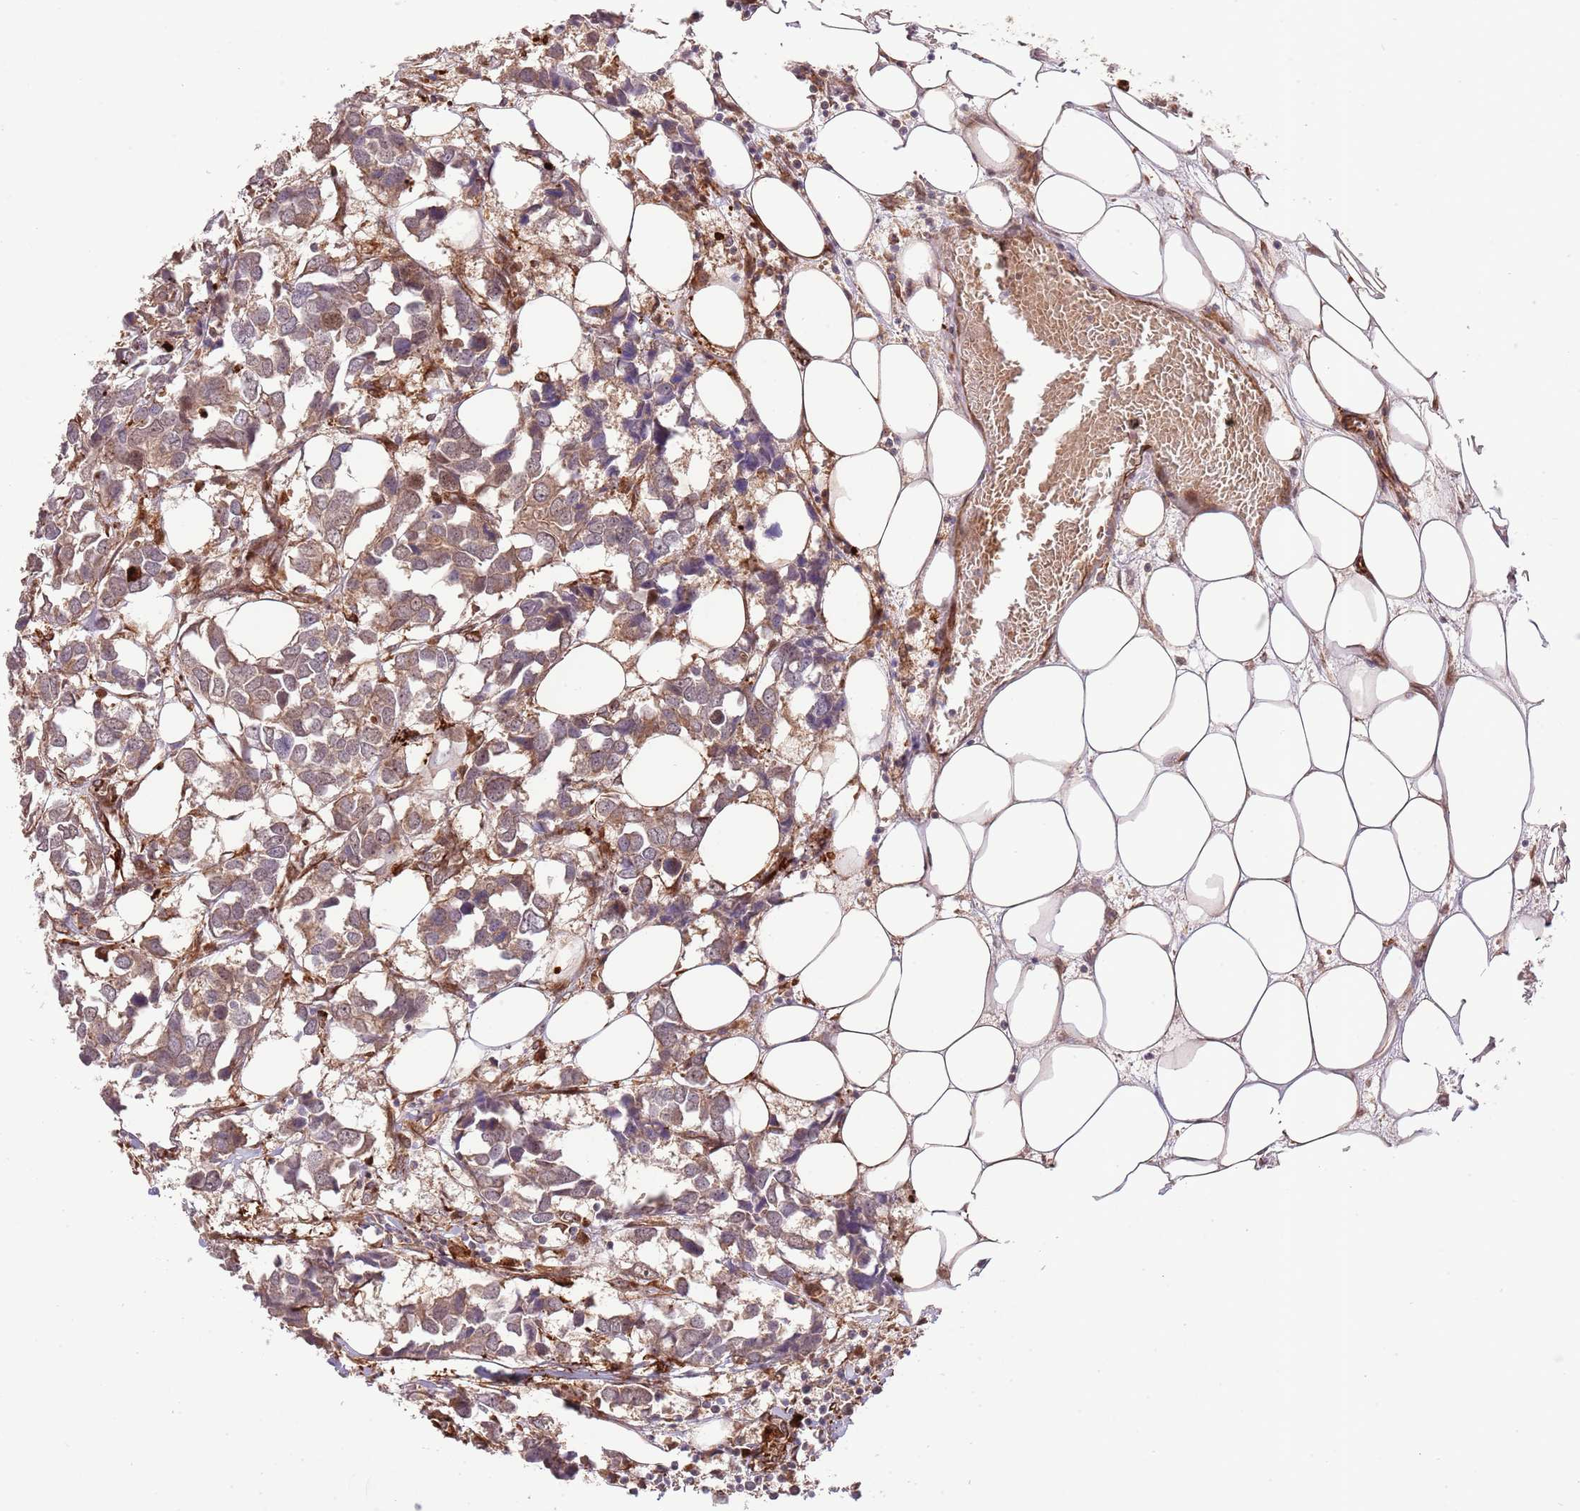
{"staining": {"intensity": "weak", "quantity": ">75%", "location": "cytoplasmic/membranous"}, "tissue": "breast cancer", "cell_type": "Tumor cells", "image_type": "cancer", "snomed": [{"axis": "morphology", "description": "Duct carcinoma"}, {"axis": "topography", "description": "Breast"}], "caption": "IHC of breast cancer demonstrates low levels of weak cytoplasmic/membranous expression in about >75% of tumor cells.", "gene": "NEK3", "patient": {"sex": "female", "age": 83}}